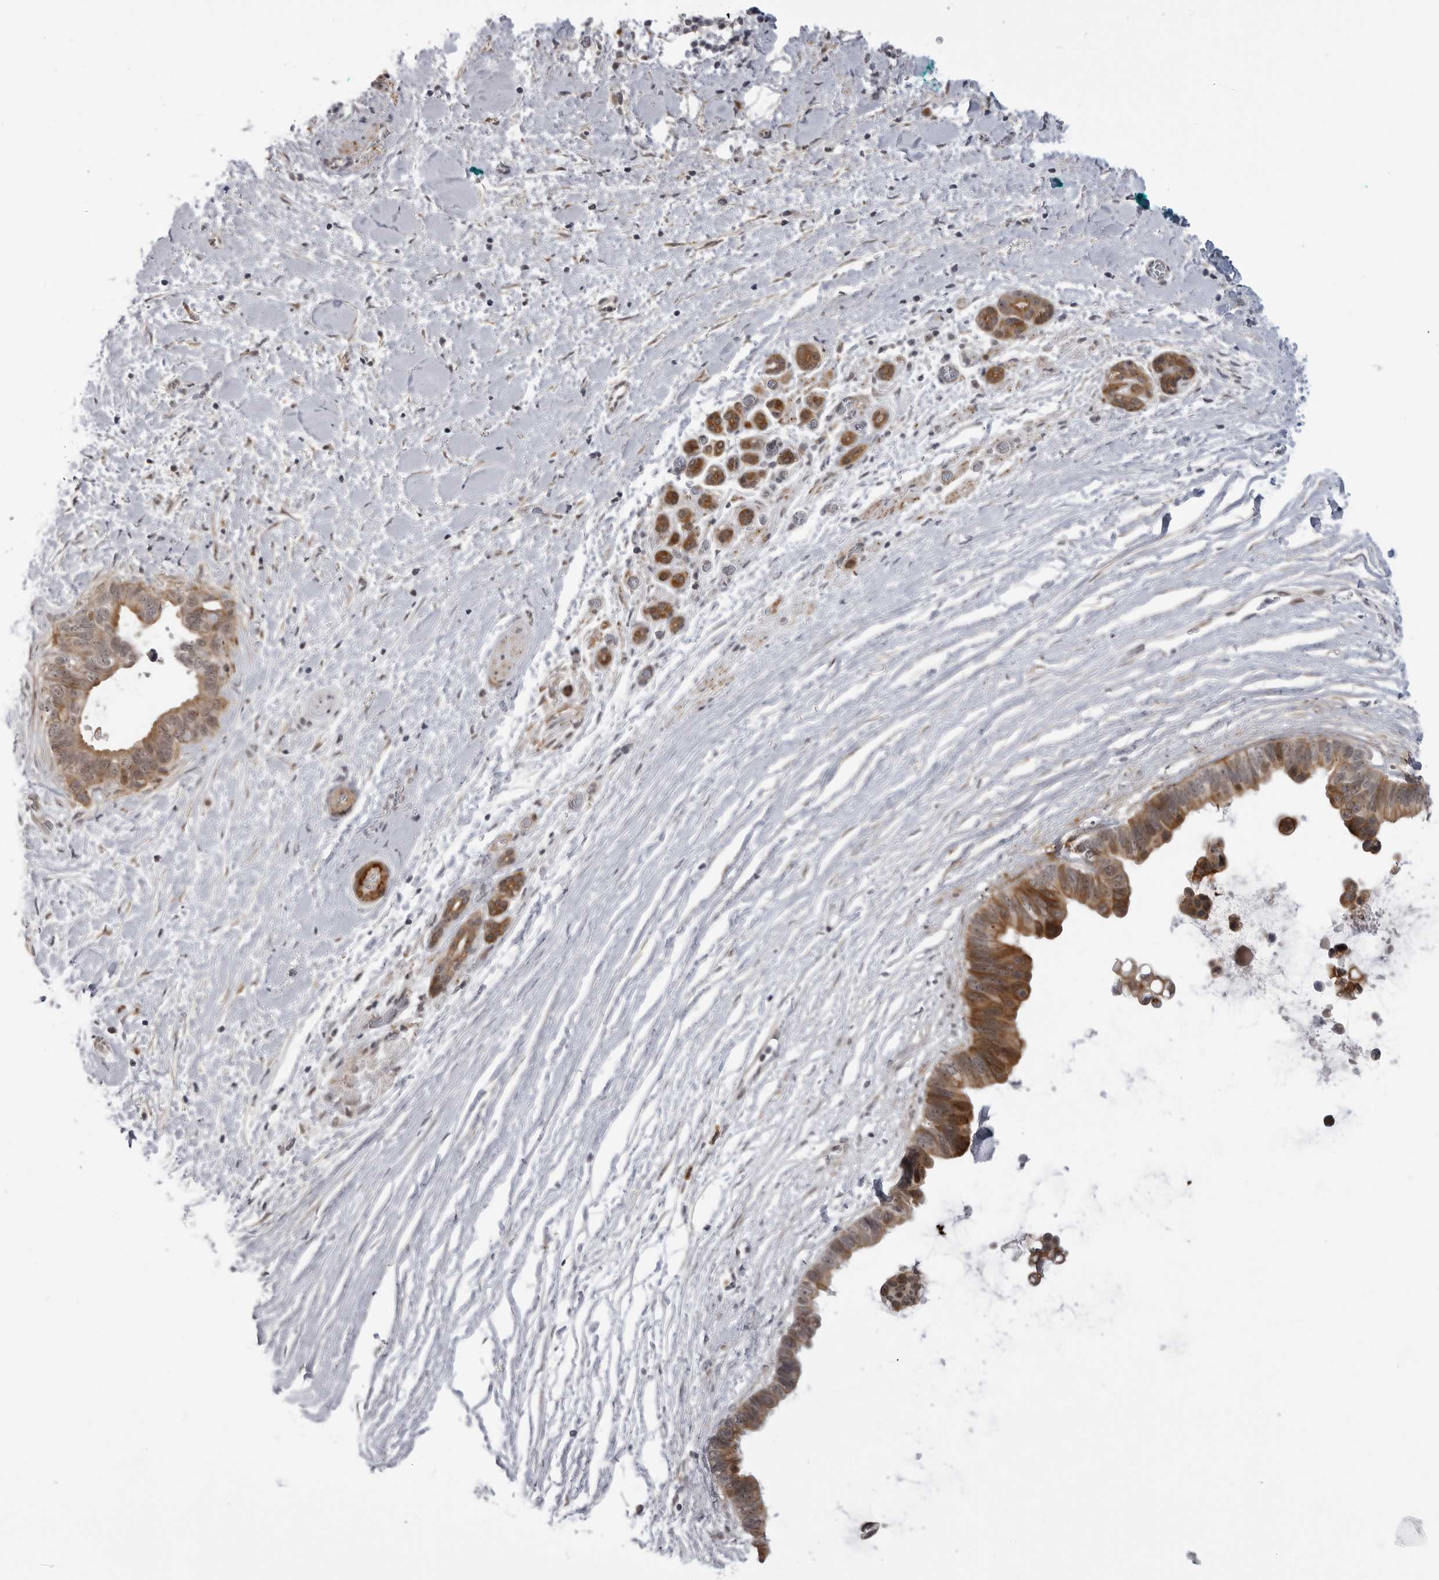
{"staining": {"intensity": "moderate", "quantity": ">75%", "location": "cytoplasmic/membranous,nuclear"}, "tissue": "pancreatic cancer", "cell_type": "Tumor cells", "image_type": "cancer", "snomed": [{"axis": "morphology", "description": "Adenocarcinoma, NOS"}, {"axis": "topography", "description": "Pancreas"}], "caption": "A high-resolution photomicrograph shows immunohistochemistry (IHC) staining of pancreatic adenocarcinoma, which displays moderate cytoplasmic/membranous and nuclear positivity in about >75% of tumor cells.", "gene": "ALPK2", "patient": {"sex": "female", "age": 72}}